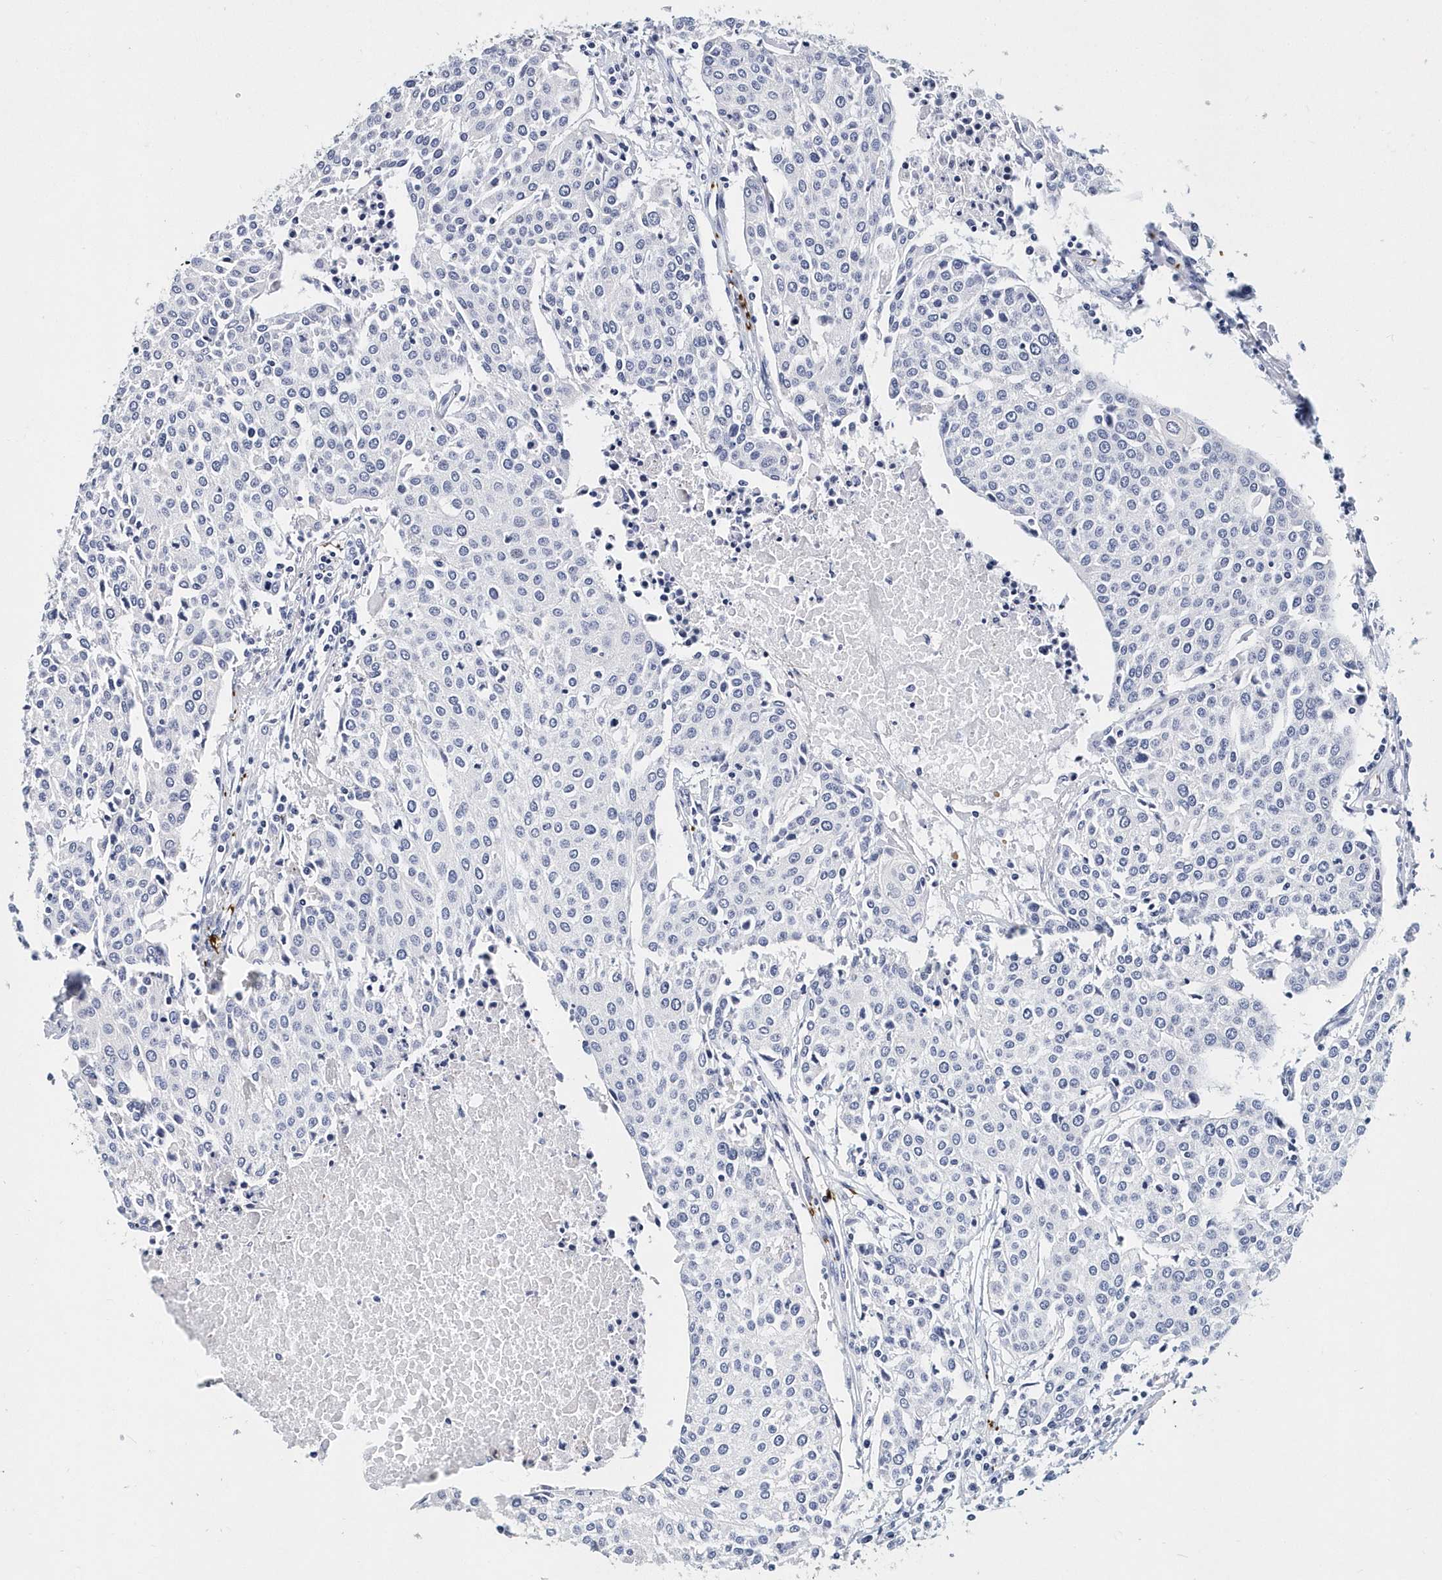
{"staining": {"intensity": "negative", "quantity": "none", "location": "none"}, "tissue": "urothelial cancer", "cell_type": "Tumor cells", "image_type": "cancer", "snomed": [{"axis": "morphology", "description": "Urothelial carcinoma, High grade"}, {"axis": "topography", "description": "Urinary bladder"}], "caption": "DAB immunohistochemical staining of urothelial carcinoma (high-grade) reveals no significant expression in tumor cells. (DAB (3,3'-diaminobenzidine) IHC with hematoxylin counter stain).", "gene": "ITGA2B", "patient": {"sex": "female", "age": 85}}